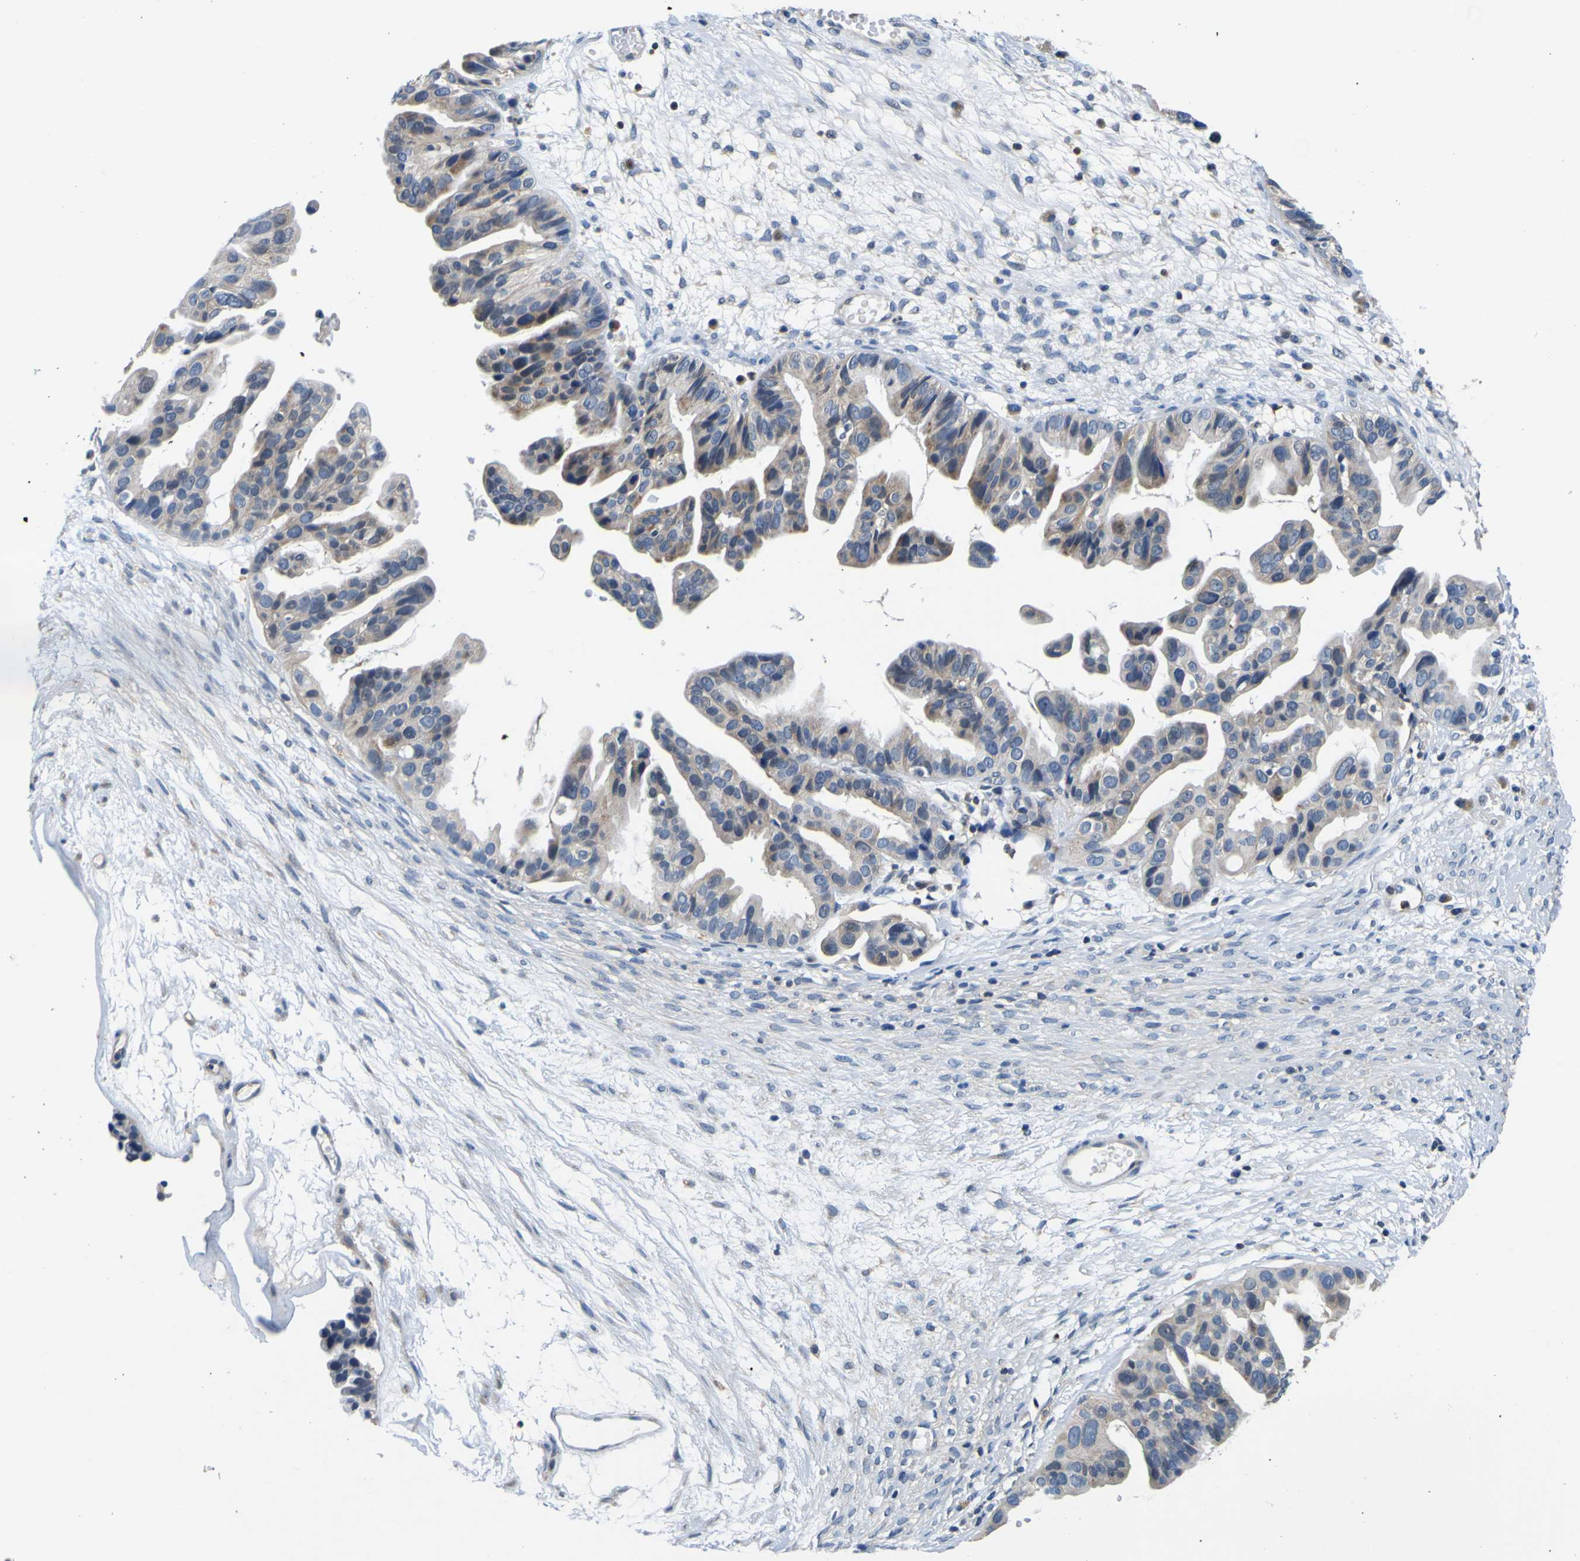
{"staining": {"intensity": "weak", "quantity": ">75%", "location": "cytoplasmic/membranous"}, "tissue": "ovarian cancer", "cell_type": "Tumor cells", "image_type": "cancer", "snomed": [{"axis": "morphology", "description": "Cystadenocarcinoma, serous, NOS"}, {"axis": "topography", "description": "Ovary"}], "caption": "An immunohistochemistry photomicrograph of neoplastic tissue is shown. Protein staining in brown shows weak cytoplasmic/membranous positivity in serous cystadenocarcinoma (ovarian) within tumor cells.", "gene": "TNIK", "patient": {"sex": "female", "age": 56}}